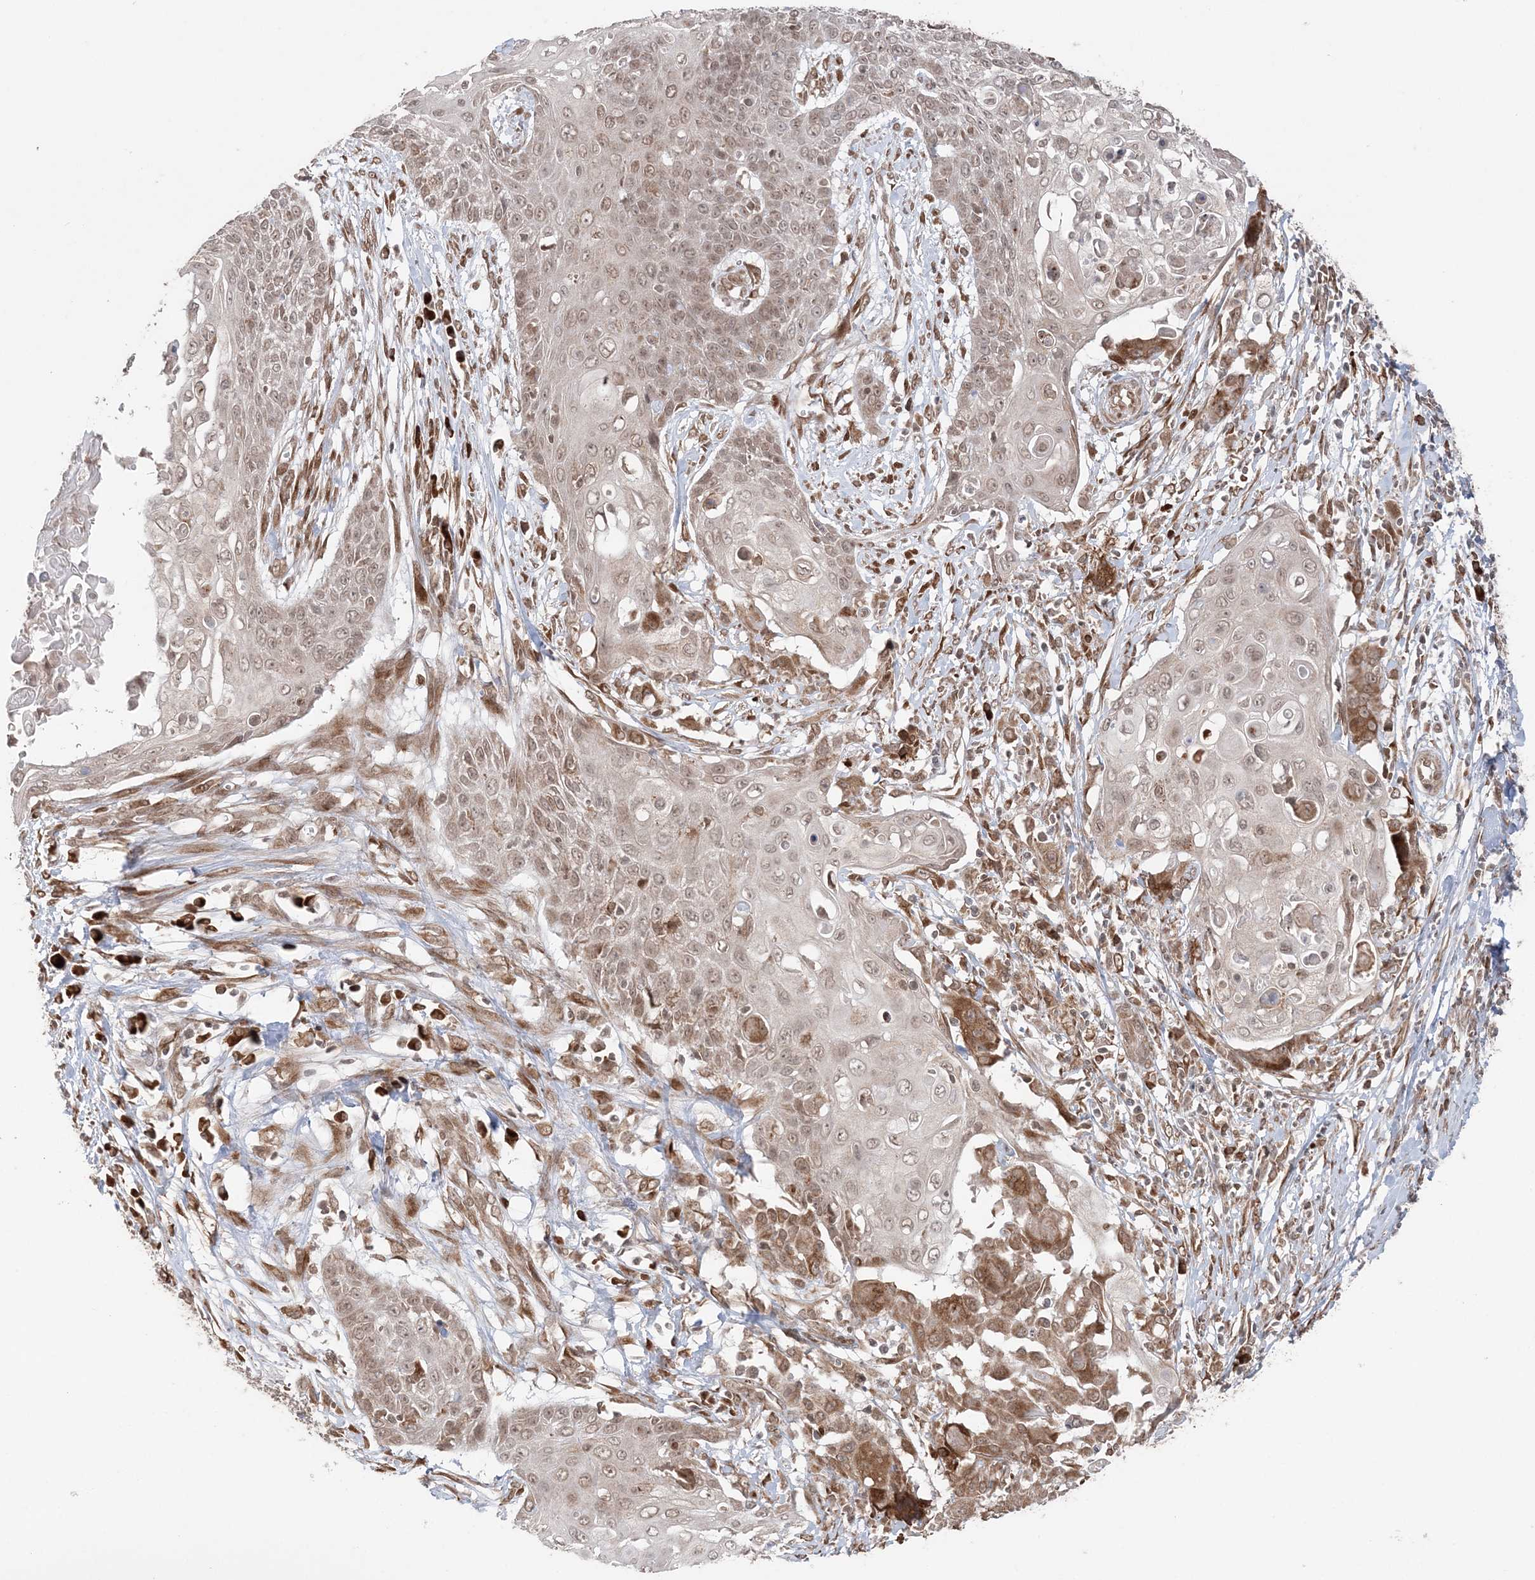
{"staining": {"intensity": "weak", "quantity": ">75%", "location": "cytoplasmic/membranous,nuclear"}, "tissue": "cervical cancer", "cell_type": "Tumor cells", "image_type": "cancer", "snomed": [{"axis": "morphology", "description": "Squamous cell carcinoma, NOS"}, {"axis": "topography", "description": "Cervix"}], "caption": "Protein analysis of cervical squamous cell carcinoma tissue exhibits weak cytoplasmic/membranous and nuclear expression in about >75% of tumor cells. (Brightfield microscopy of DAB IHC at high magnification).", "gene": "TMED10", "patient": {"sex": "female", "age": 39}}